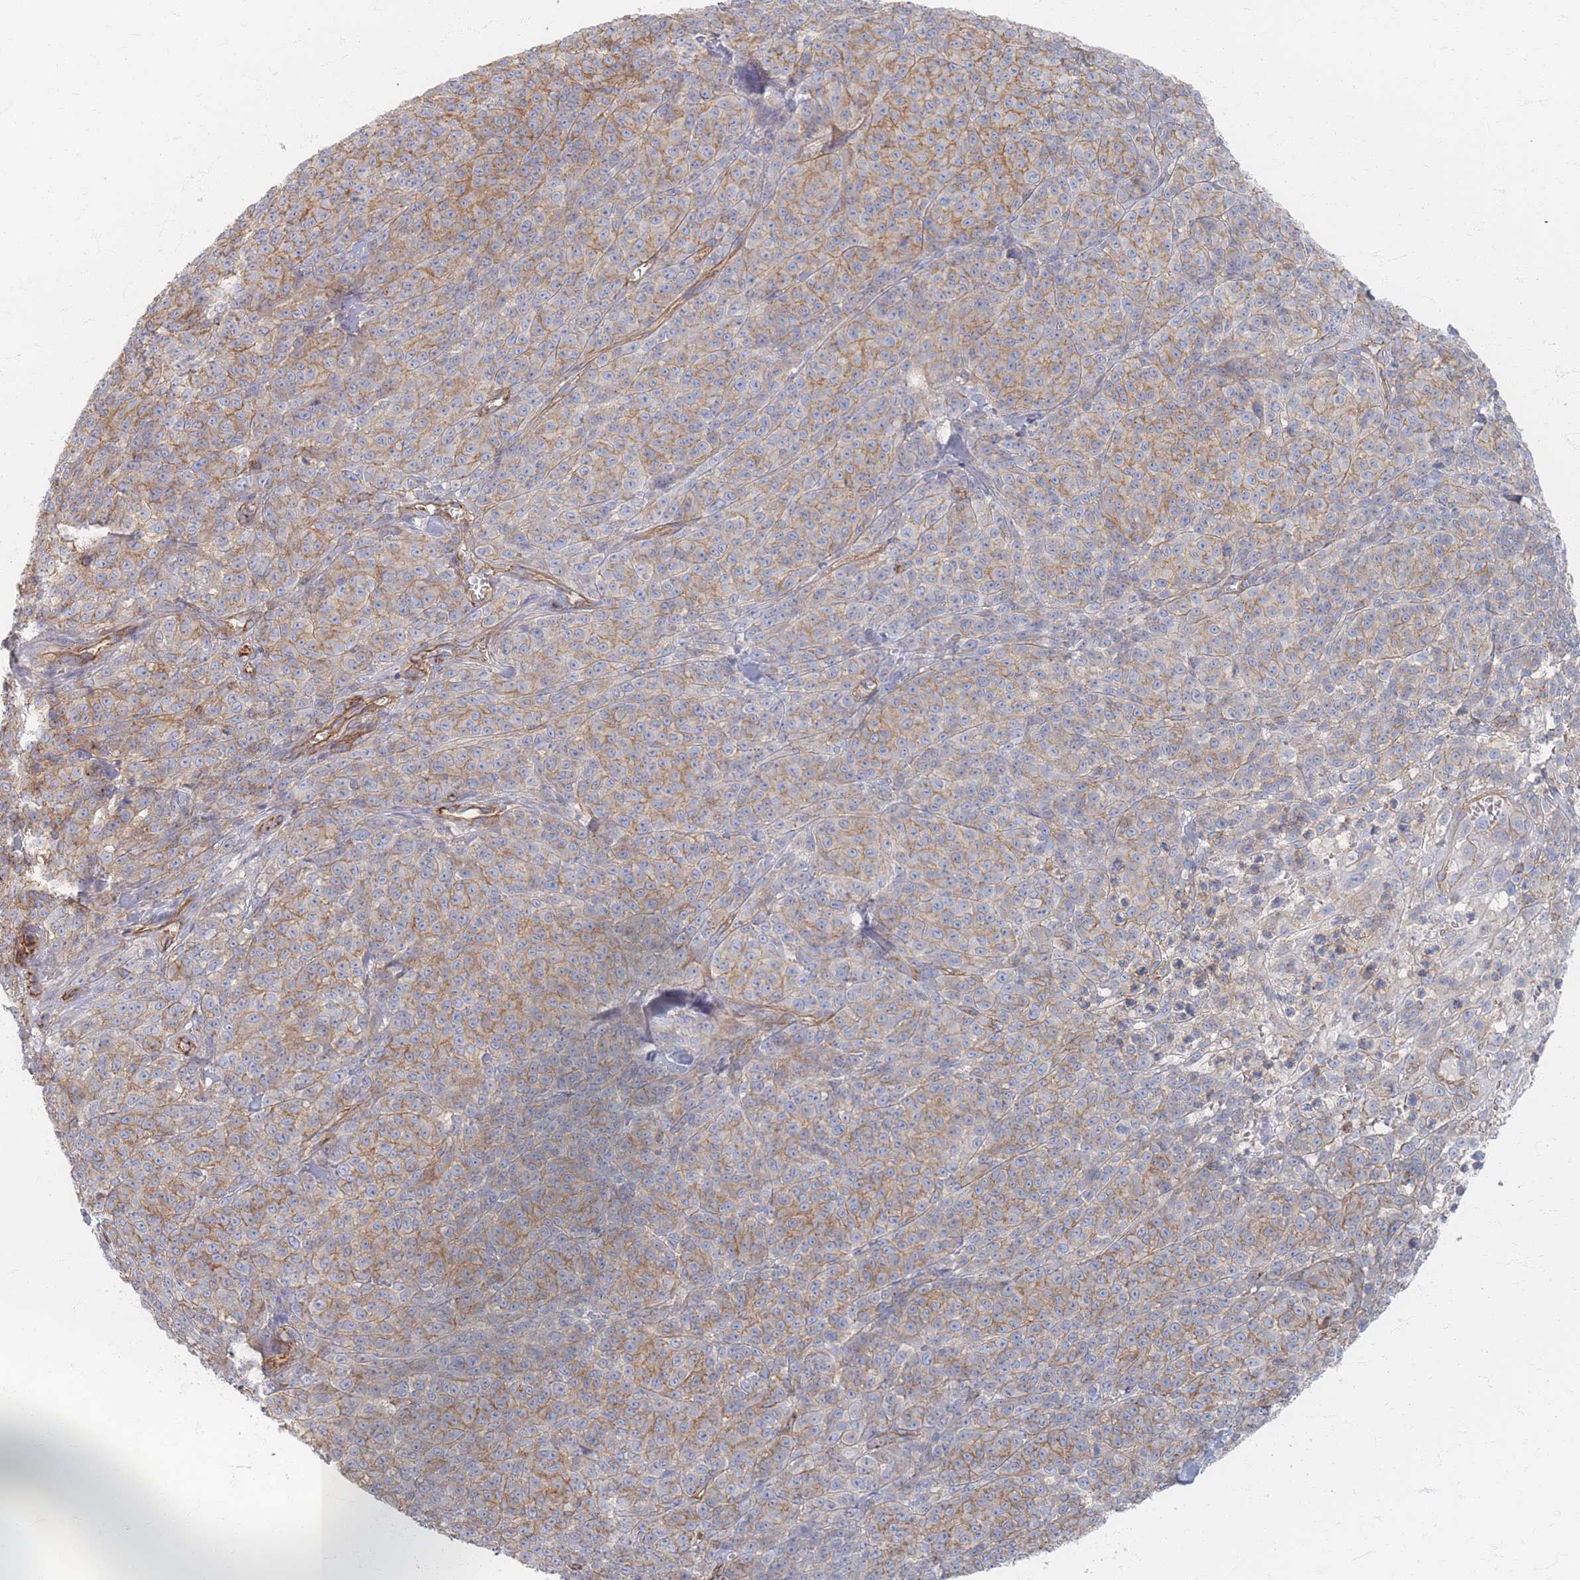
{"staining": {"intensity": "moderate", "quantity": ">75%", "location": "cytoplasmic/membranous"}, "tissue": "melanoma", "cell_type": "Tumor cells", "image_type": "cancer", "snomed": [{"axis": "morphology", "description": "Normal tissue, NOS"}, {"axis": "morphology", "description": "Malignant melanoma, NOS"}, {"axis": "topography", "description": "Skin"}], "caption": "This image demonstrates immunohistochemistry staining of malignant melanoma, with medium moderate cytoplasmic/membranous expression in about >75% of tumor cells.", "gene": "GNB1", "patient": {"sex": "female", "age": 34}}